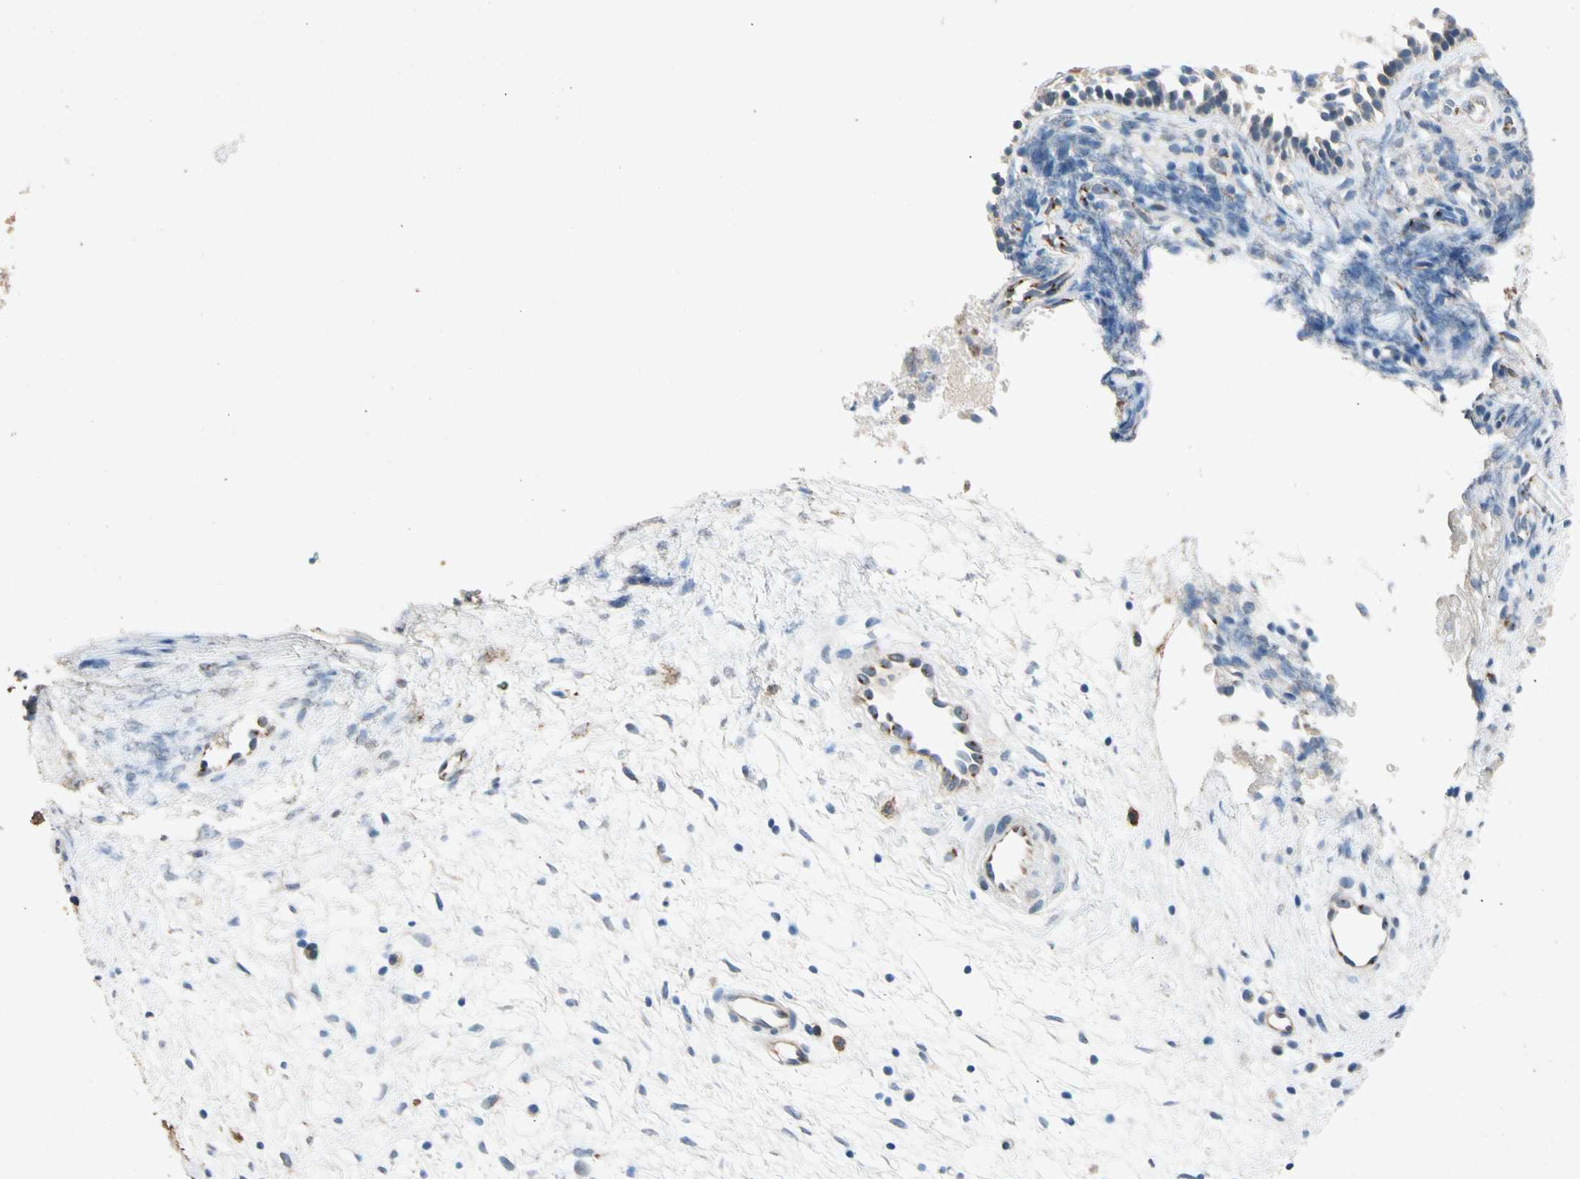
{"staining": {"intensity": "moderate", "quantity": "<25%", "location": "cytoplasmic/membranous"}, "tissue": "nasopharynx", "cell_type": "Respiratory epithelial cells", "image_type": "normal", "snomed": [{"axis": "morphology", "description": "Normal tissue, NOS"}, {"axis": "topography", "description": "Nasopharynx"}], "caption": "Respiratory epithelial cells display low levels of moderate cytoplasmic/membranous positivity in approximately <25% of cells in unremarkable nasopharynx. The staining was performed using DAB, with brown indicating positive protein expression. Nuclei are stained blue with hematoxylin.", "gene": "GASK1B", "patient": {"sex": "male", "age": 21}}